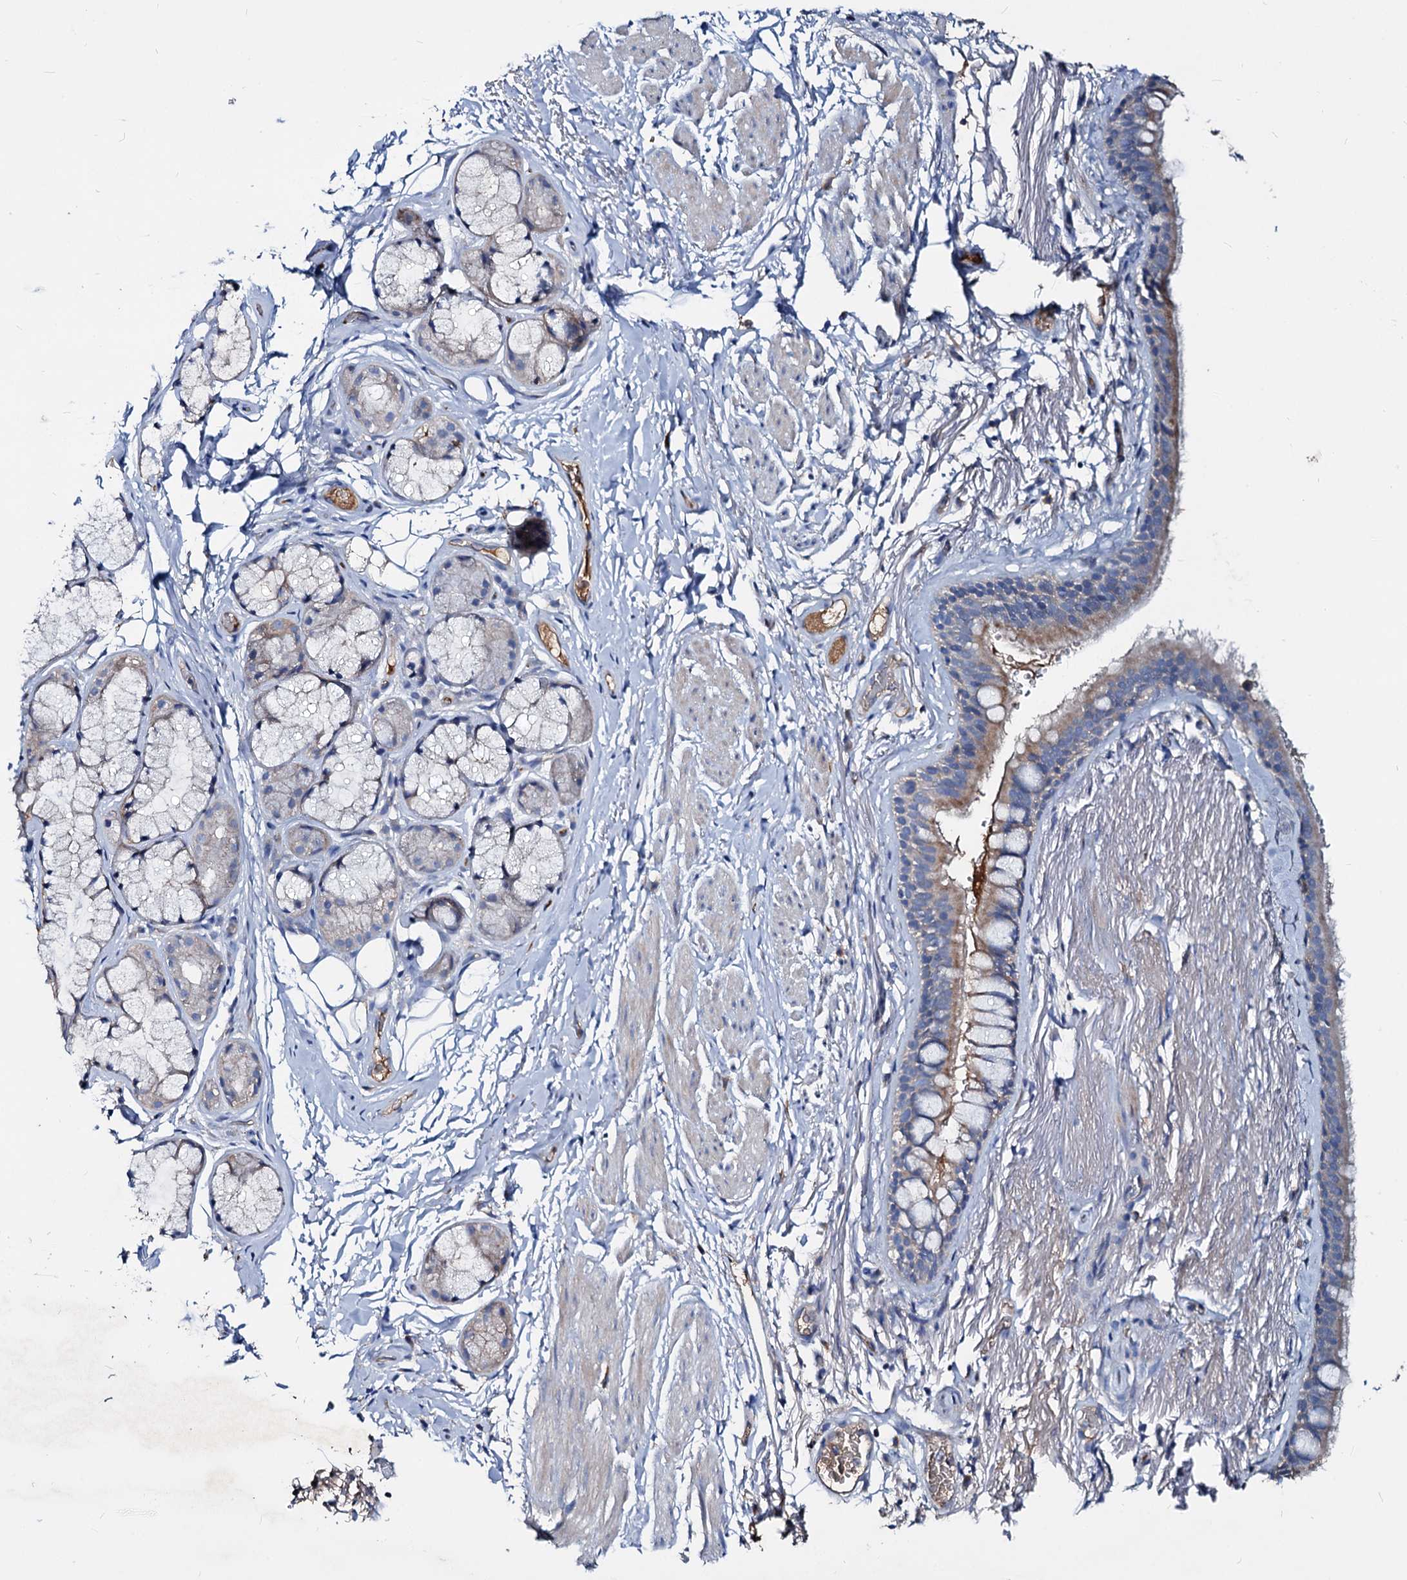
{"staining": {"intensity": "weak", "quantity": ">75%", "location": "cytoplasmic/membranous"}, "tissue": "bronchus", "cell_type": "Respiratory epithelial cells", "image_type": "normal", "snomed": [{"axis": "morphology", "description": "Normal tissue, NOS"}, {"axis": "topography", "description": "Cartilage tissue"}], "caption": "Bronchus stained for a protein reveals weak cytoplasmic/membranous positivity in respiratory epithelial cells. (DAB IHC, brown staining for protein, blue staining for nuclei).", "gene": "ACY3", "patient": {"sex": "male", "age": 63}}